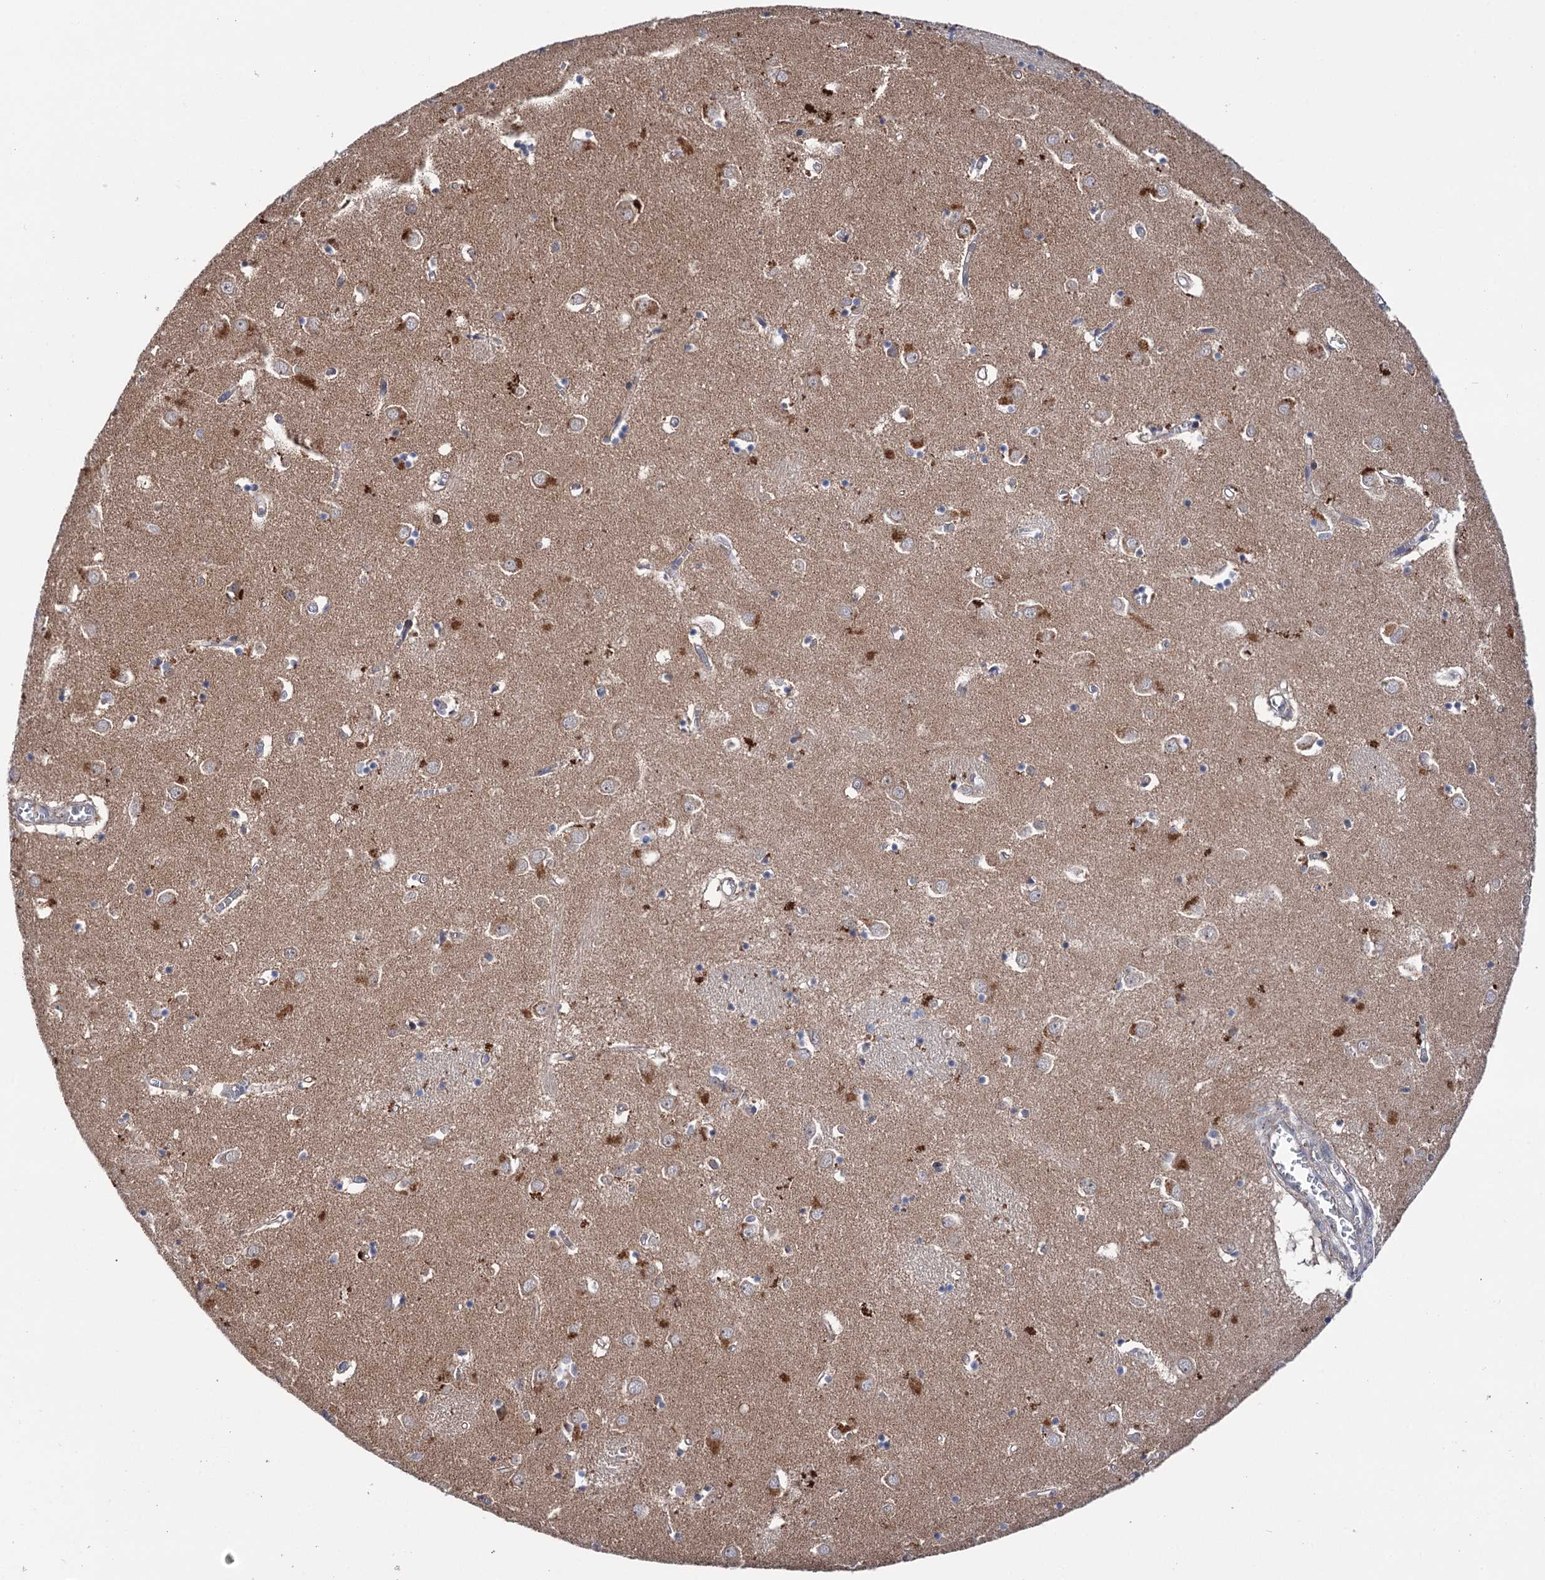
{"staining": {"intensity": "moderate", "quantity": "<25%", "location": "cytoplasmic/membranous"}, "tissue": "caudate", "cell_type": "Glial cells", "image_type": "normal", "snomed": [{"axis": "morphology", "description": "Normal tissue, NOS"}, {"axis": "topography", "description": "Lateral ventricle wall"}], "caption": "Immunohistochemical staining of normal caudate displays <25% levels of moderate cytoplasmic/membranous protein staining in approximately <25% of glial cells.", "gene": "SUCLA2", "patient": {"sex": "male", "age": 70}}